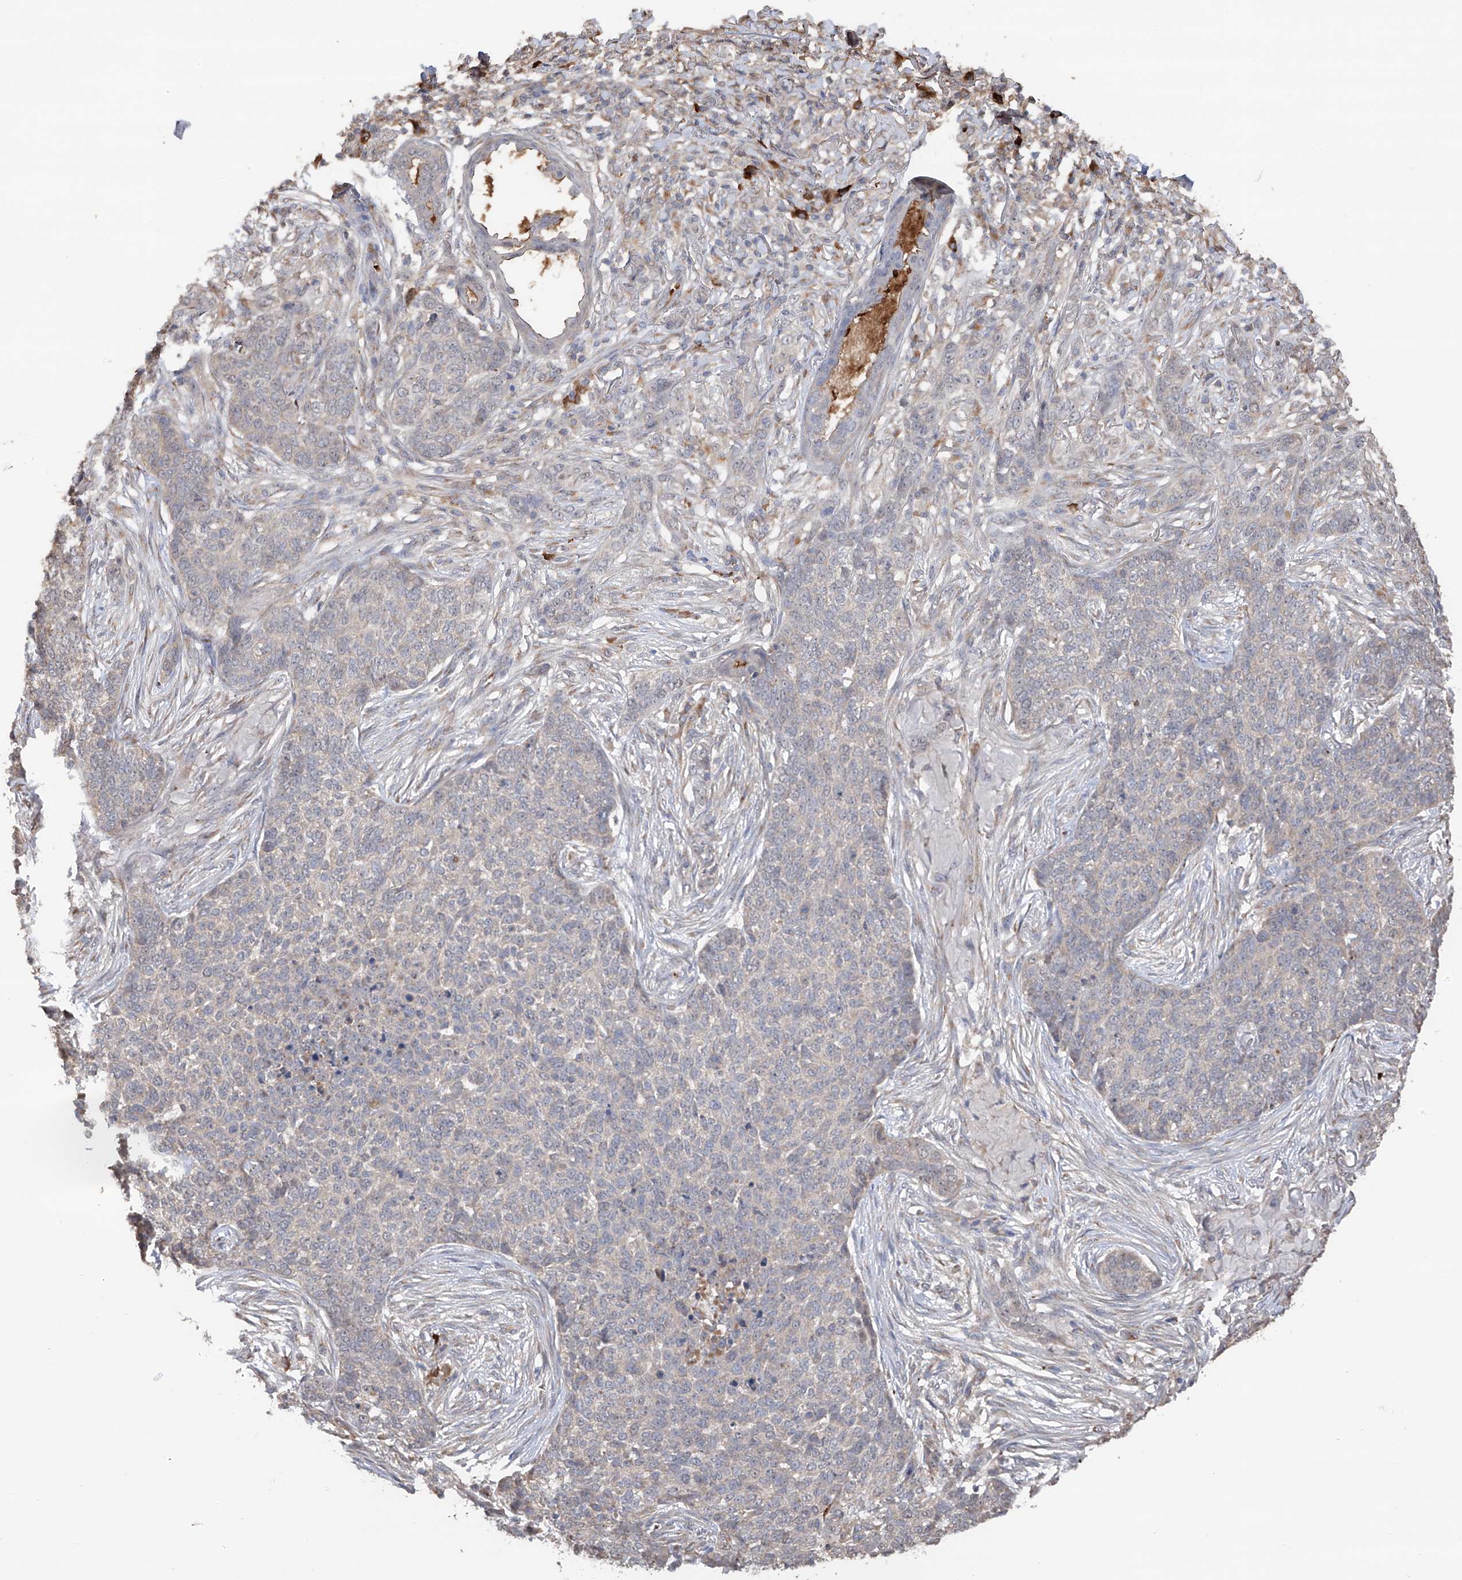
{"staining": {"intensity": "negative", "quantity": "none", "location": "none"}, "tissue": "skin cancer", "cell_type": "Tumor cells", "image_type": "cancer", "snomed": [{"axis": "morphology", "description": "Basal cell carcinoma"}, {"axis": "topography", "description": "Skin"}], "caption": "This is an IHC photomicrograph of human skin basal cell carcinoma. There is no staining in tumor cells.", "gene": "EDN1", "patient": {"sex": "male", "age": 85}}